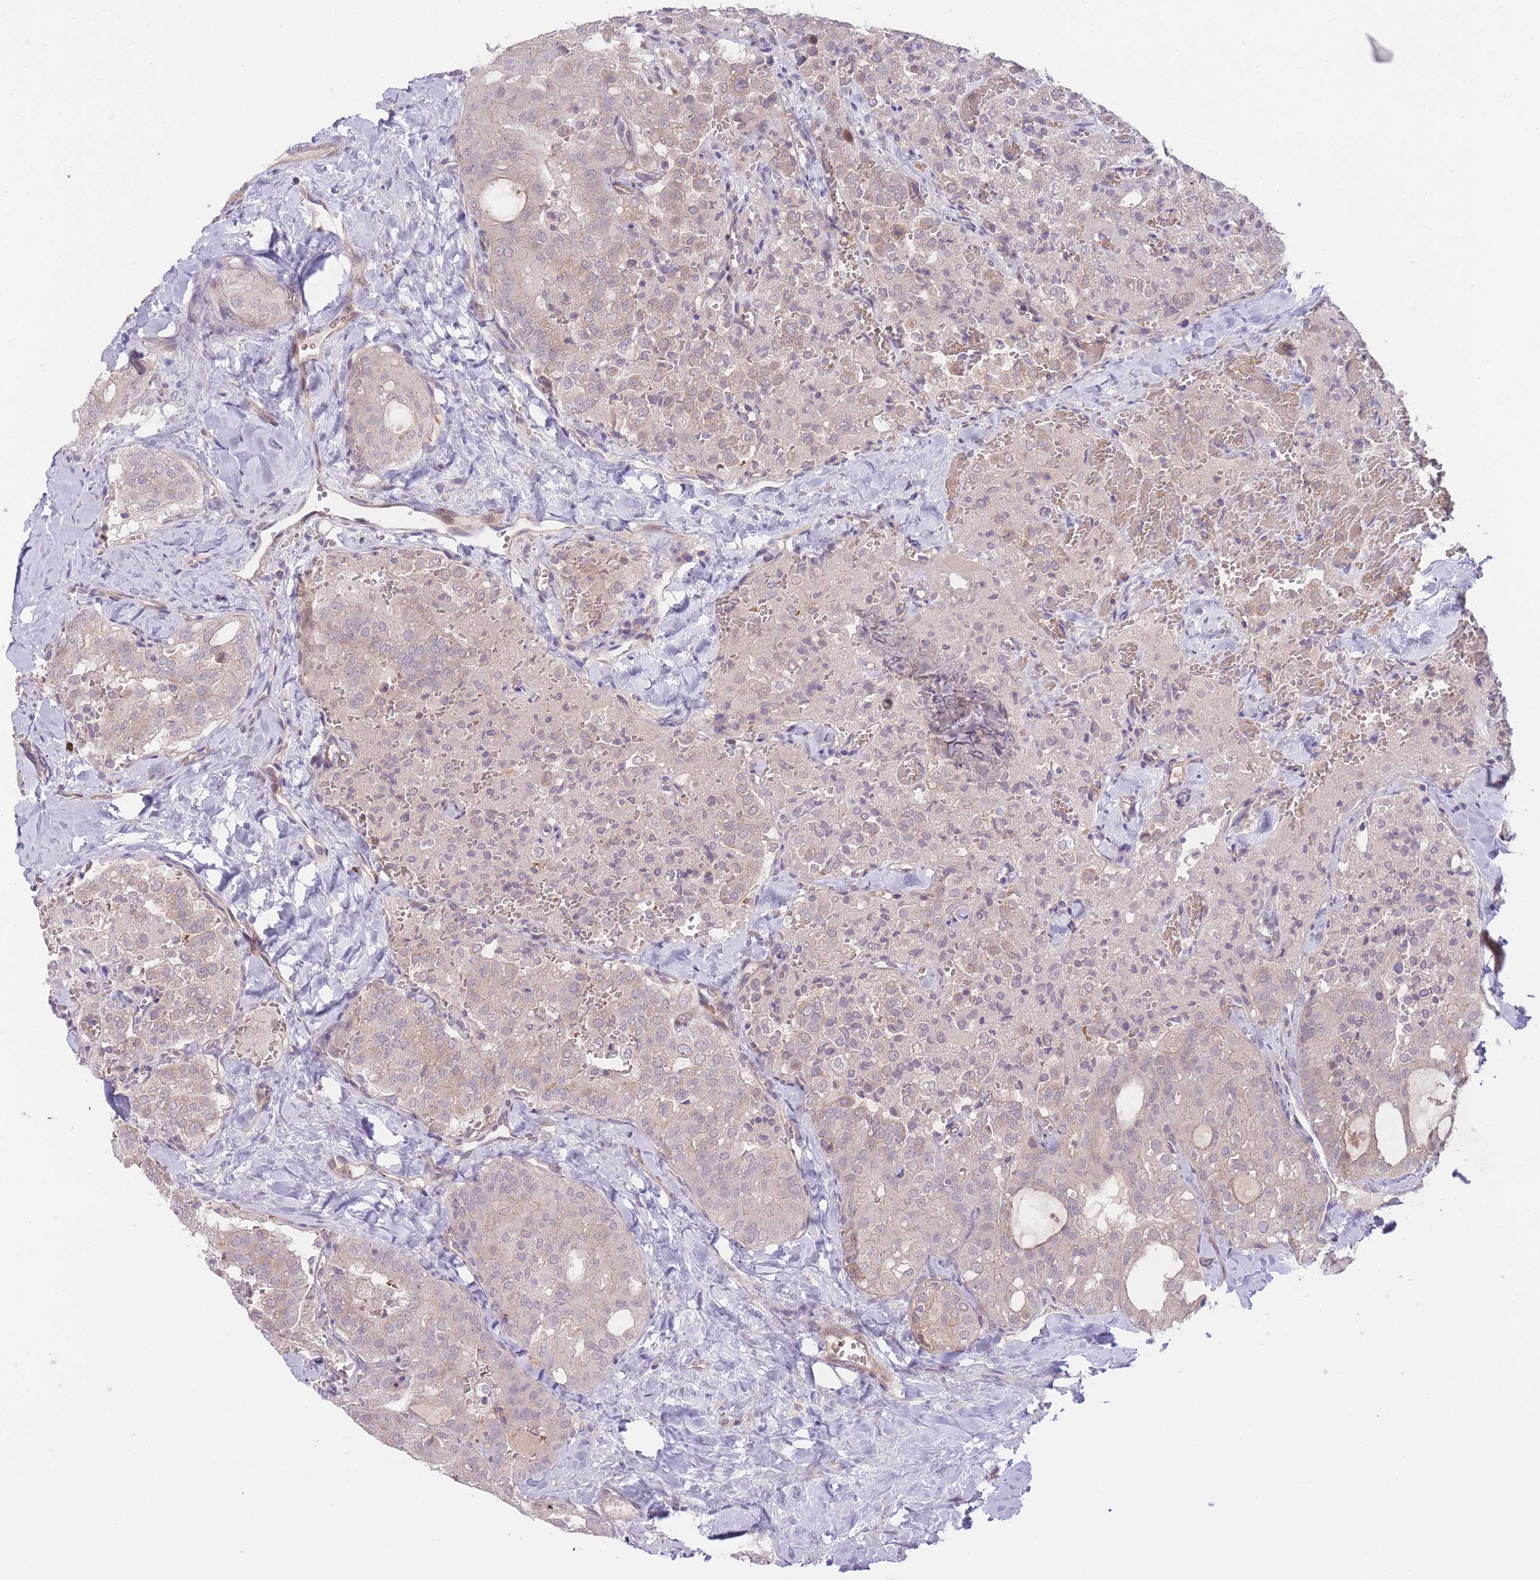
{"staining": {"intensity": "negative", "quantity": "none", "location": "none"}, "tissue": "thyroid cancer", "cell_type": "Tumor cells", "image_type": "cancer", "snomed": [{"axis": "morphology", "description": "Follicular adenoma carcinoma, NOS"}, {"axis": "topography", "description": "Thyroid gland"}], "caption": "This is an immunohistochemistry (IHC) photomicrograph of follicular adenoma carcinoma (thyroid). There is no positivity in tumor cells.", "gene": "FUT5", "patient": {"sex": "male", "age": 75}}